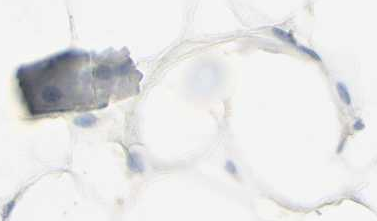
{"staining": {"intensity": "negative", "quantity": "none", "location": "none"}, "tissue": "adipose tissue", "cell_type": "Adipocytes", "image_type": "normal", "snomed": [{"axis": "morphology", "description": "Normal tissue, NOS"}, {"axis": "topography", "description": "Breast"}, {"axis": "topography", "description": "Adipose tissue"}], "caption": "This is a photomicrograph of immunohistochemistry staining of normal adipose tissue, which shows no positivity in adipocytes. Brightfield microscopy of immunohistochemistry stained with DAB (brown) and hematoxylin (blue), captured at high magnification.", "gene": "ALCAM", "patient": {"sex": "female", "age": 25}}